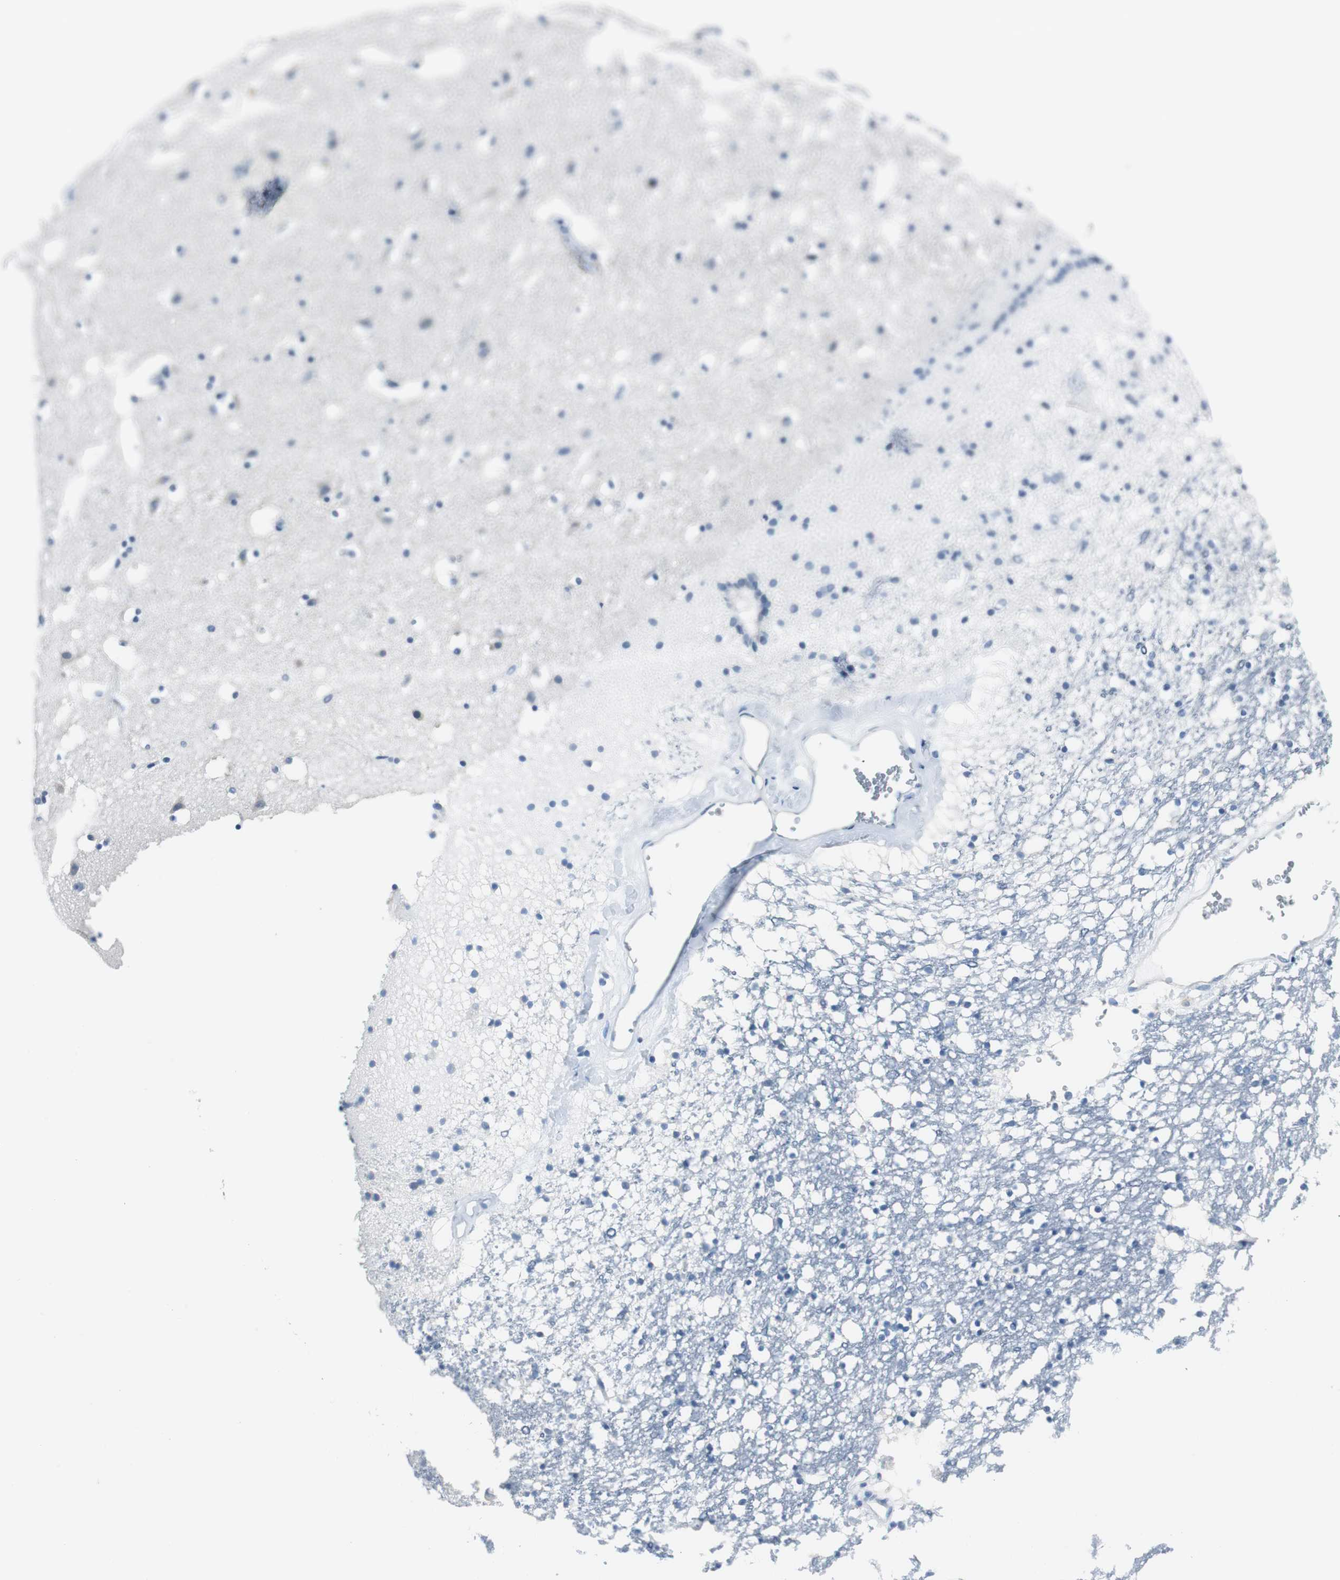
{"staining": {"intensity": "negative", "quantity": "none", "location": "none"}, "tissue": "caudate", "cell_type": "Glial cells", "image_type": "normal", "snomed": [{"axis": "morphology", "description": "Normal tissue, NOS"}, {"axis": "topography", "description": "Lateral ventricle wall"}], "caption": "Caudate stained for a protein using immunohistochemistry (IHC) exhibits no expression glial cells.", "gene": "FBP1", "patient": {"sex": "male", "age": 45}}